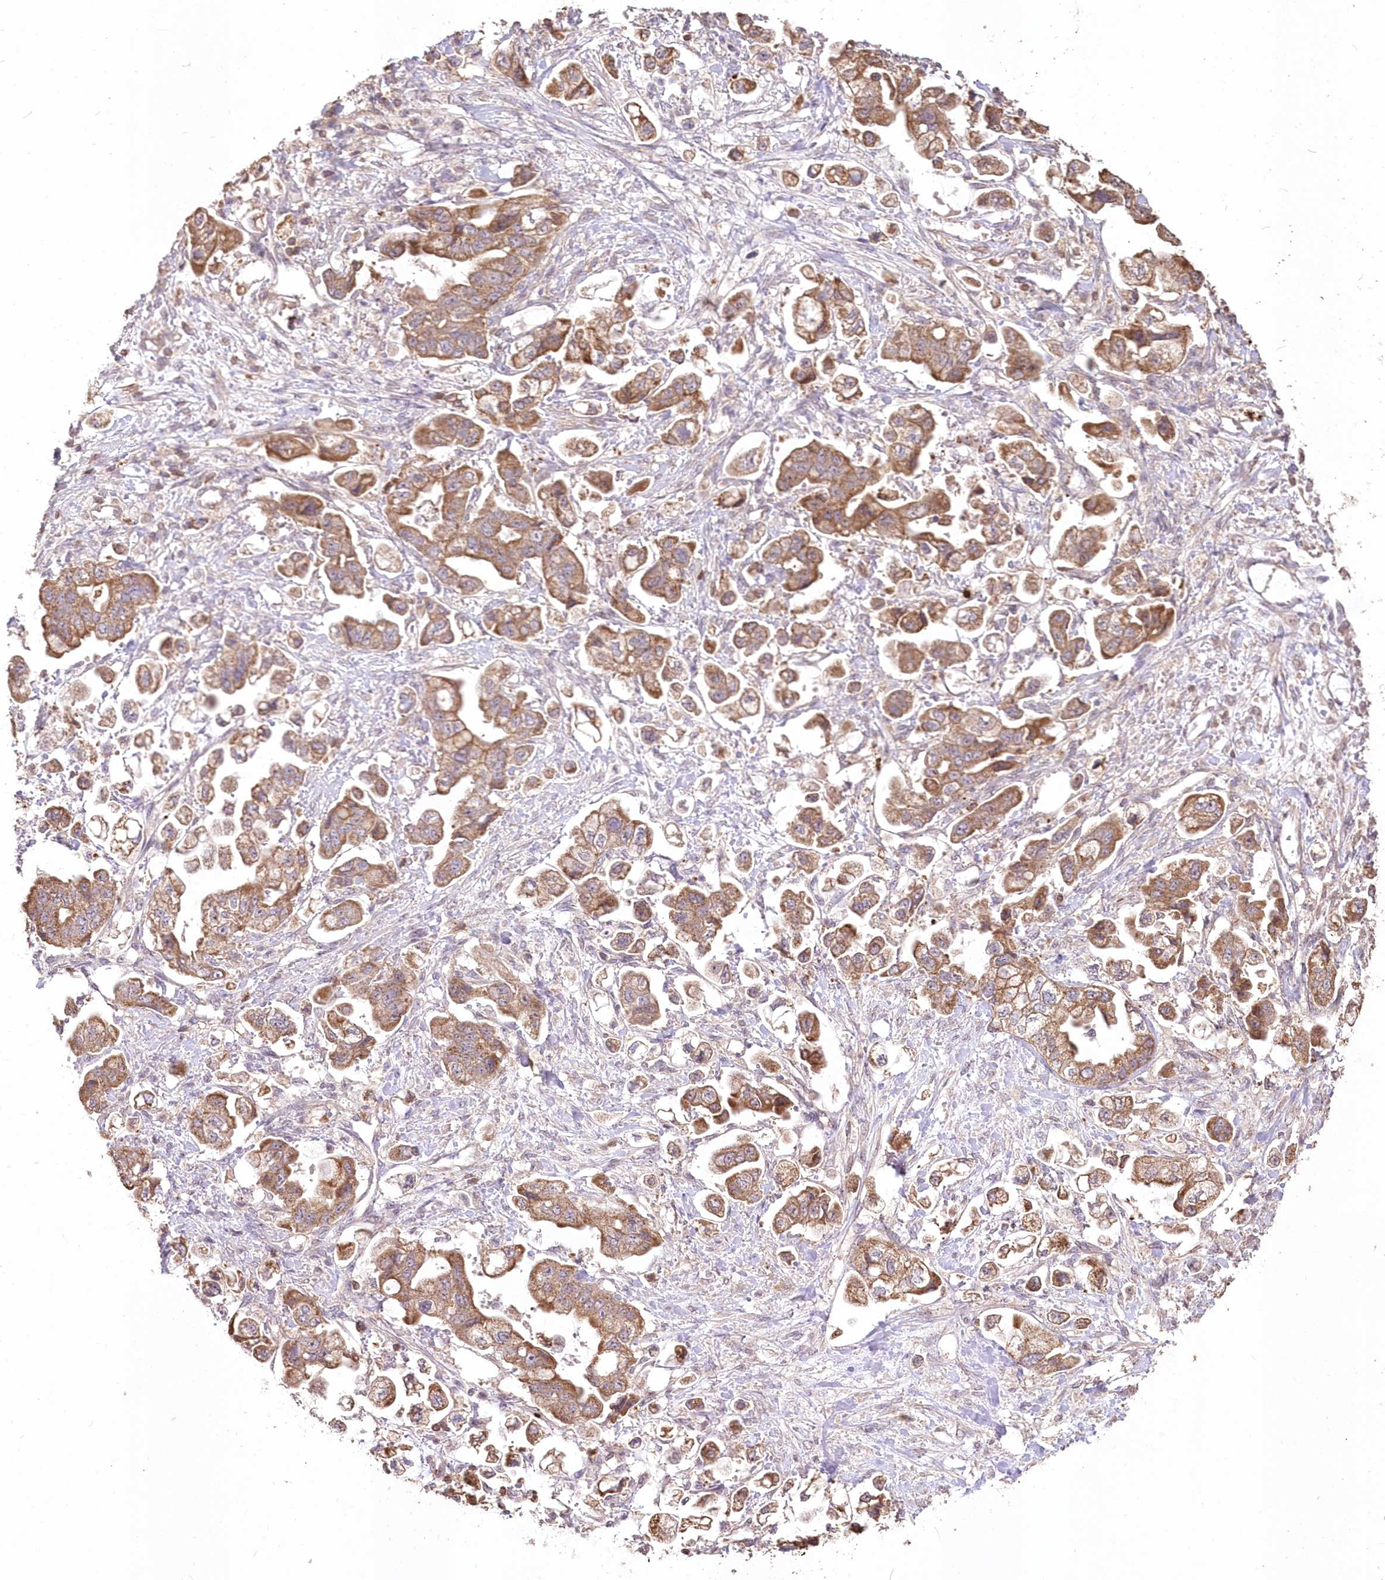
{"staining": {"intensity": "moderate", "quantity": ">75%", "location": "cytoplasmic/membranous"}, "tissue": "stomach cancer", "cell_type": "Tumor cells", "image_type": "cancer", "snomed": [{"axis": "morphology", "description": "Adenocarcinoma, NOS"}, {"axis": "topography", "description": "Stomach"}], "caption": "Human stomach cancer stained for a protein (brown) displays moderate cytoplasmic/membranous positive expression in about >75% of tumor cells.", "gene": "STK17B", "patient": {"sex": "male", "age": 62}}